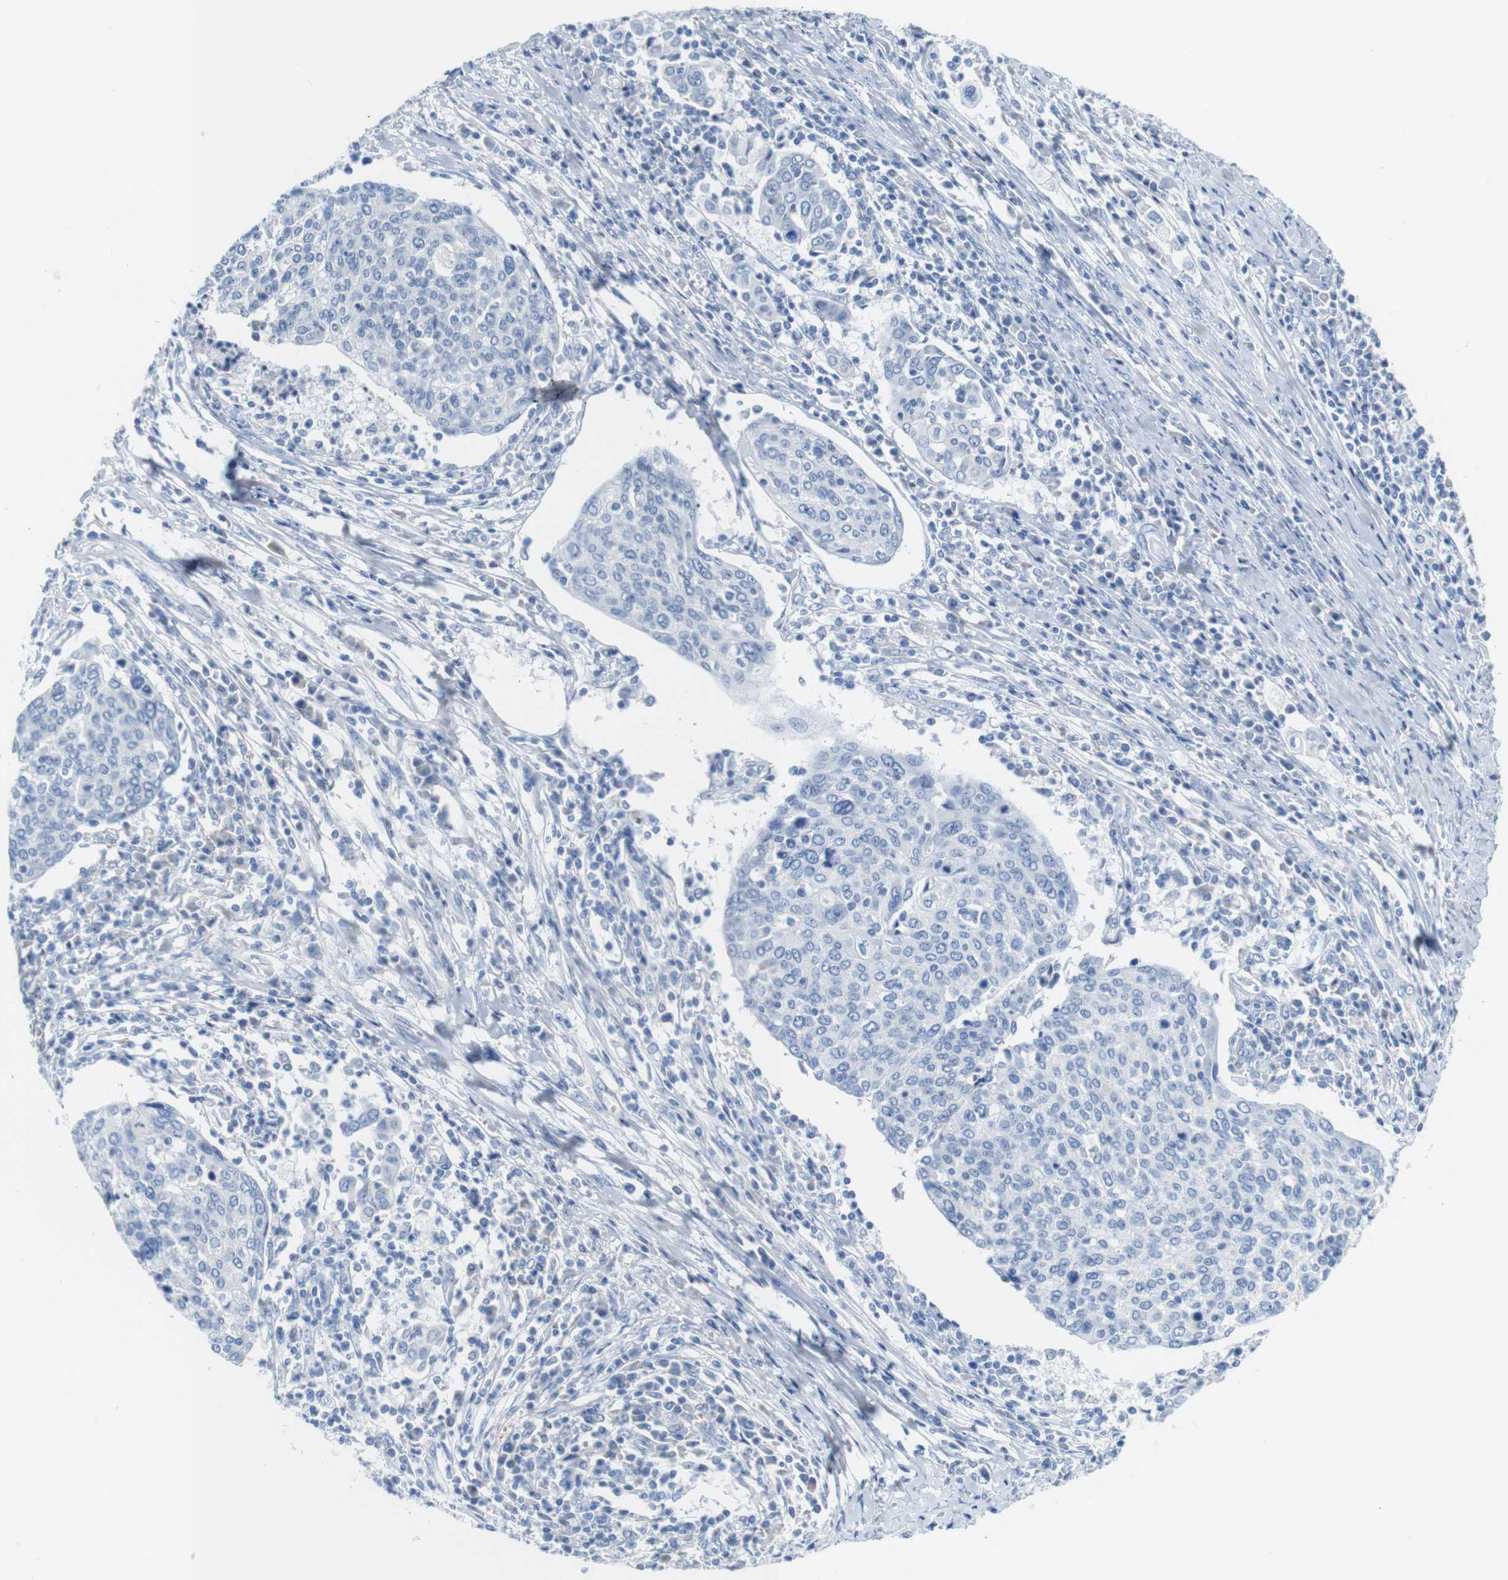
{"staining": {"intensity": "negative", "quantity": "none", "location": "none"}, "tissue": "cervical cancer", "cell_type": "Tumor cells", "image_type": "cancer", "snomed": [{"axis": "morphology", "description": "Squamous cell carcinoma, NOS"}, {"axis": "topography", "description": "Cervix"}], "caption": "High power microscopy micrograph of an IHC image of squamous cell carcinoma (cervical), revealing no significant expression in tumor cells.", "gene": "IGSF8", "patient": {"sex": "female", "age": 40}}